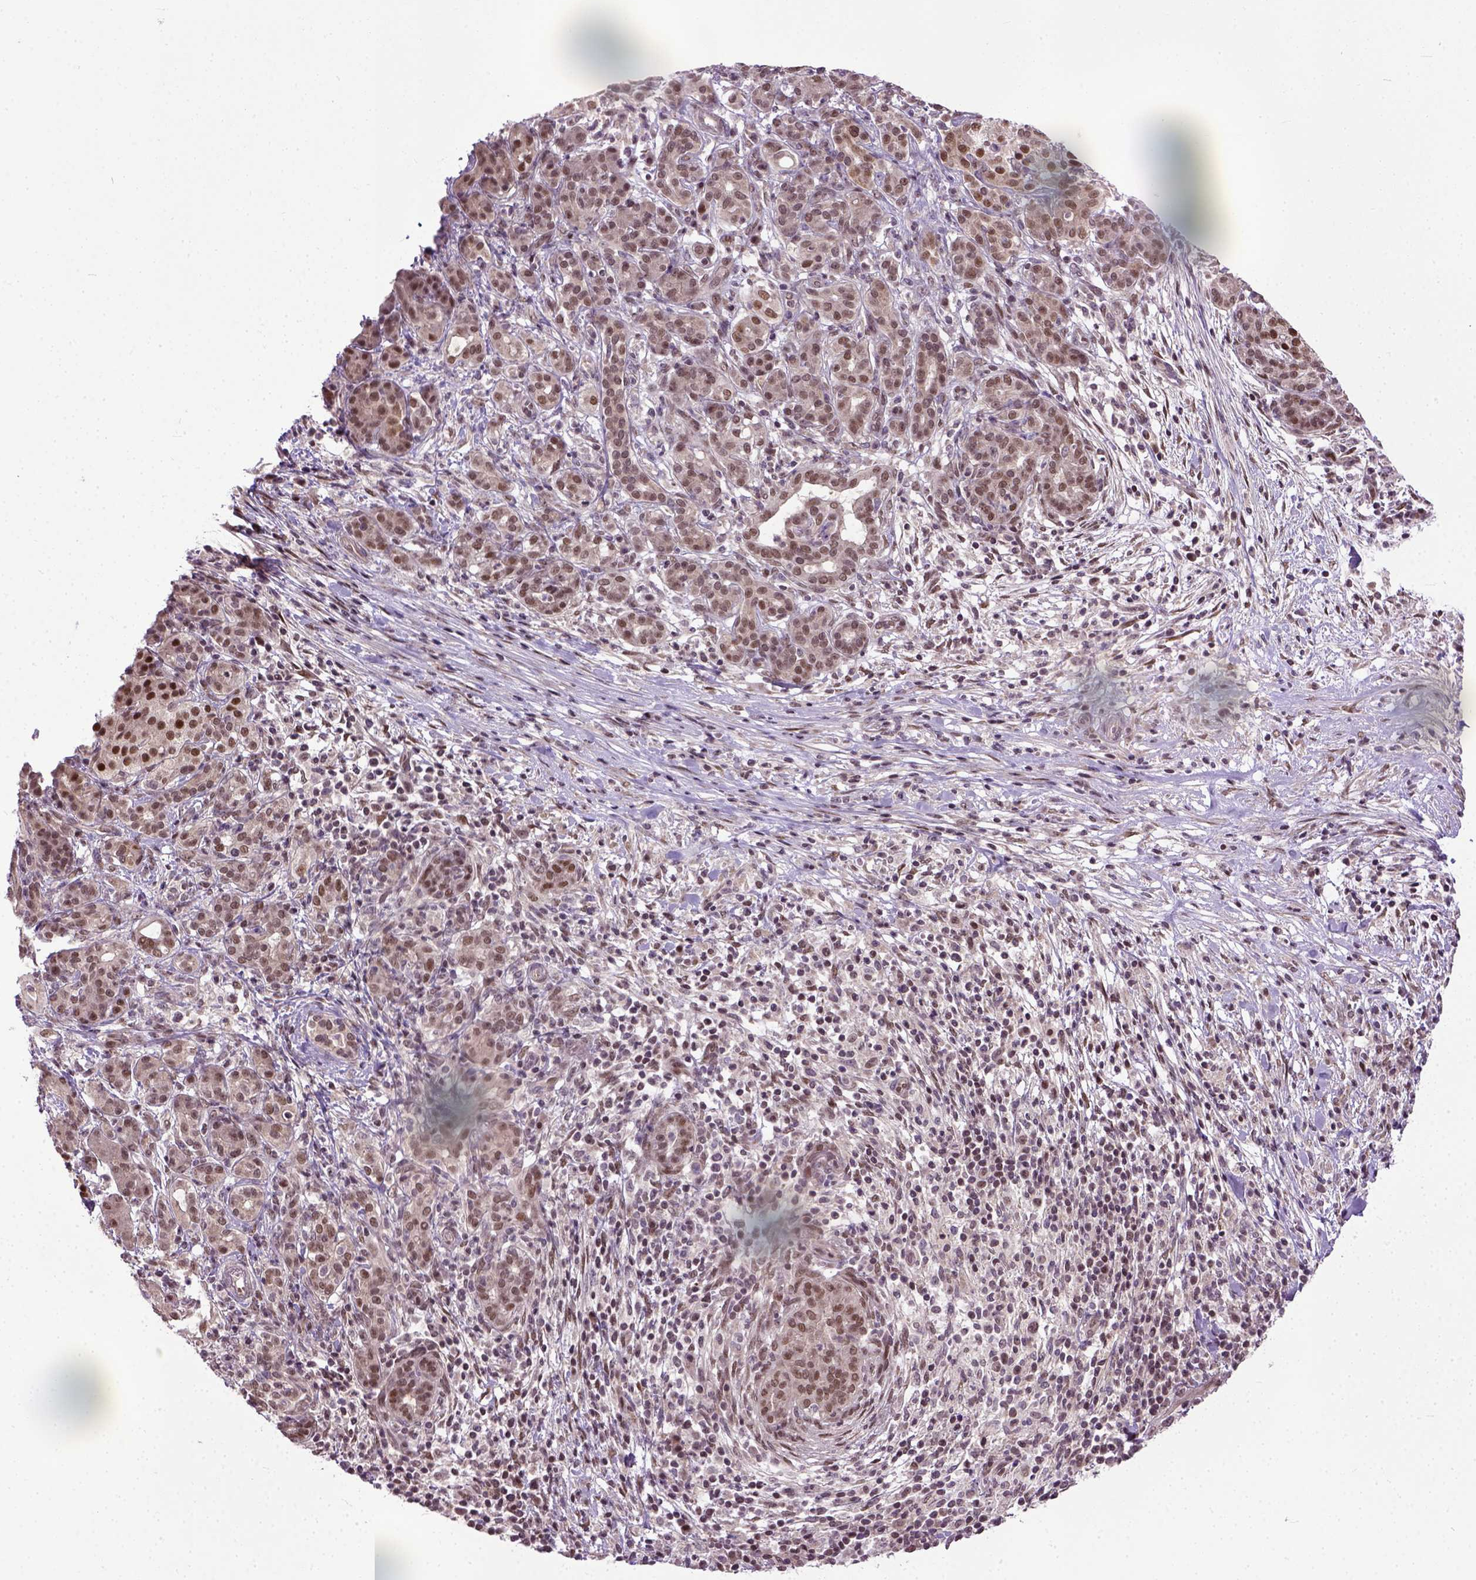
{"staining": {"intensity": "moderate", "quantity": ">75%", "location": "nuclear"}, "tissue": "pancreatic cancer", "cell_type": "Tumor cells", "image_type": "cancer", "snomed": [{"axis": "morphology", "description": "Adenocarcinoma, NOS"}, {"axis": "topography", "description": "Pancreas"}], "caption": "Immunohistochemistry (DAB) staining of adenocarcinoma (pancreatic) demonstrates moderate nuclear protein expression in approximately >75% of tumor cells. (IHC, brightfield microscopy, high magnification).", "gene": "UBA3", "patient": {"sex": "male", "age": 44}}